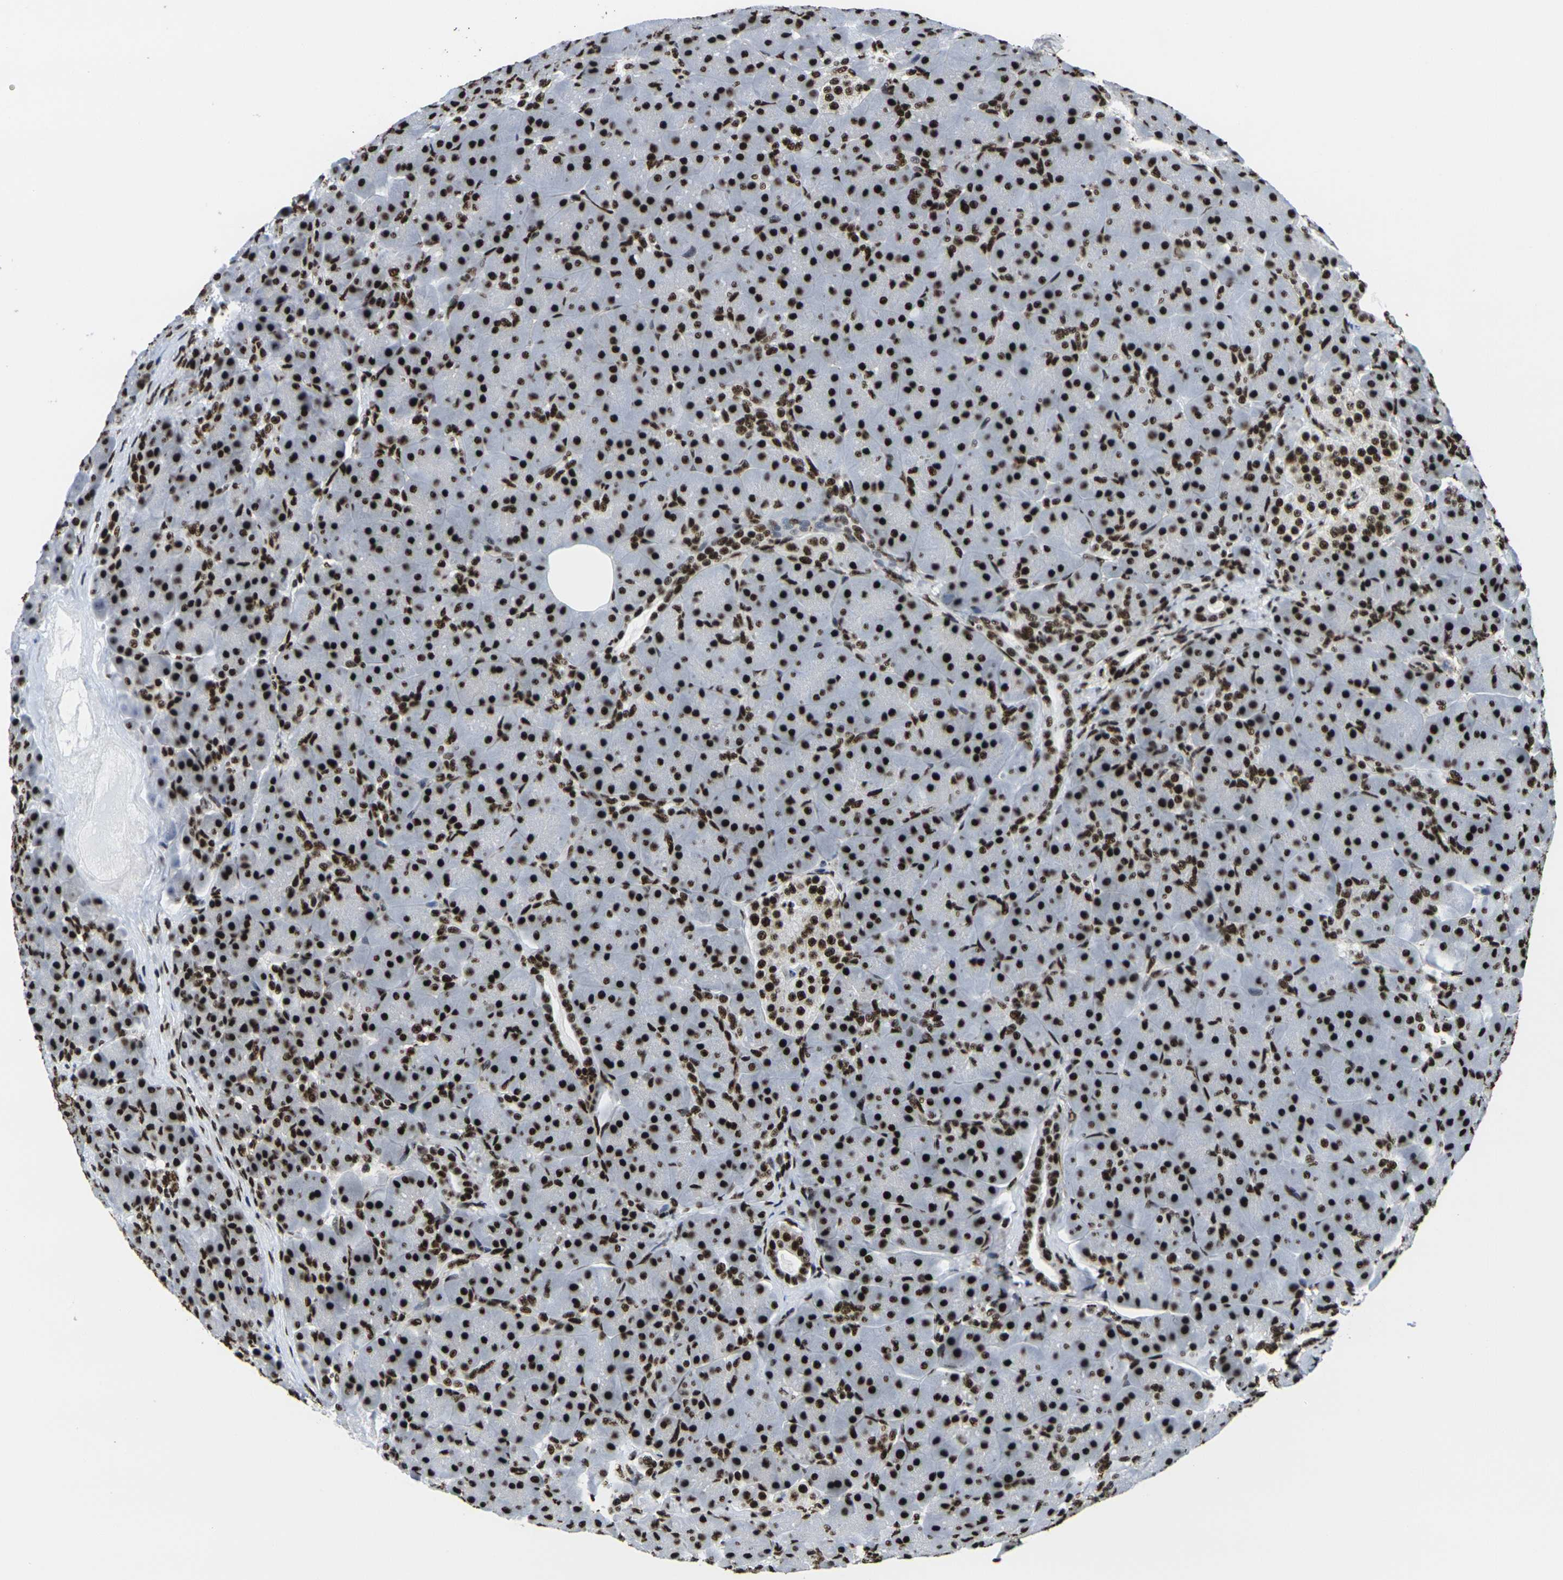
{"staining": {"intensity": "strong", "quantity": ">75%", "location": "nuclear"}, "tissue": "pancreas", "cell_type": "Exocrine glandular cells", "image_type": "normal", "snomed": [{"axis": "morphology", "description": "Normal tissue, NOS"}, {"axis": "topography", "description": "Pancreas"}], "caption": "DAB (3,3'-diaminobenzidine) immunohistochemical staining of benign pancreas displays strong nuclear protein expression in approximately >75% of exocrine glandular cells.", "gene": "SMARCC1", "patient": {"sex": "male", "age": 66}}